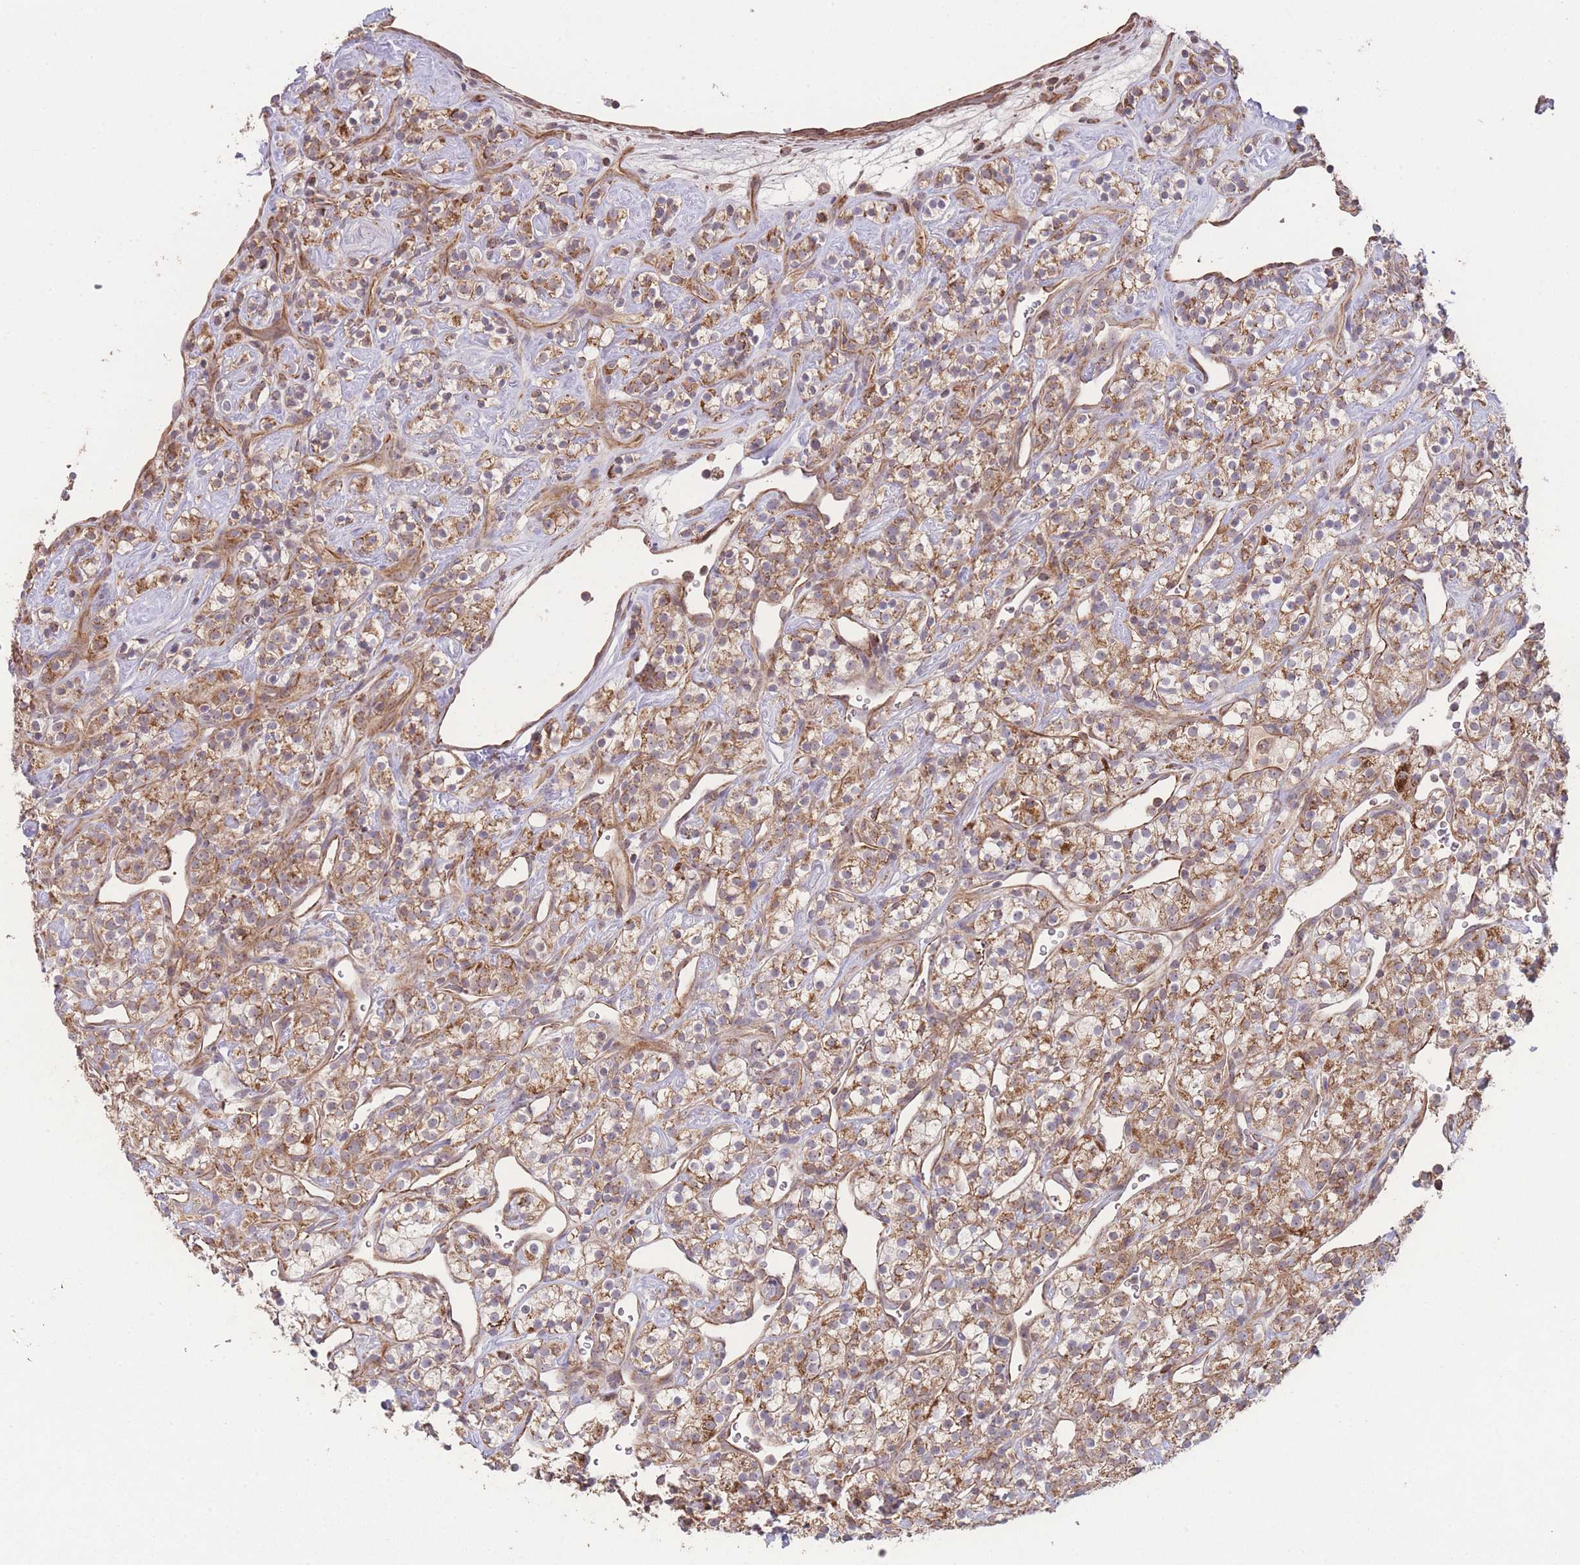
{"staining": {"intensity": "moderate", "quantity": ">75%", "location": "cytoplasmic/membranous"}, "tissue": "renal cancer", "cell_type": "Tumor cells", "image_type": "cancer", "snomed": [{"axis": "morphology", "description": "Adenocarcinoma, NOS"}, {"axis": "topography", "description": "Kidney"}], "caption": "Immunohistochemical staining of renal cancer (adenocarcinoma) reveals medium levels of moderate cytoplasmic/membranous protein positivity in about >75% of tumor cells.", "gene": "PXMP4", "patient": {"sex": "male", "age": 77}}